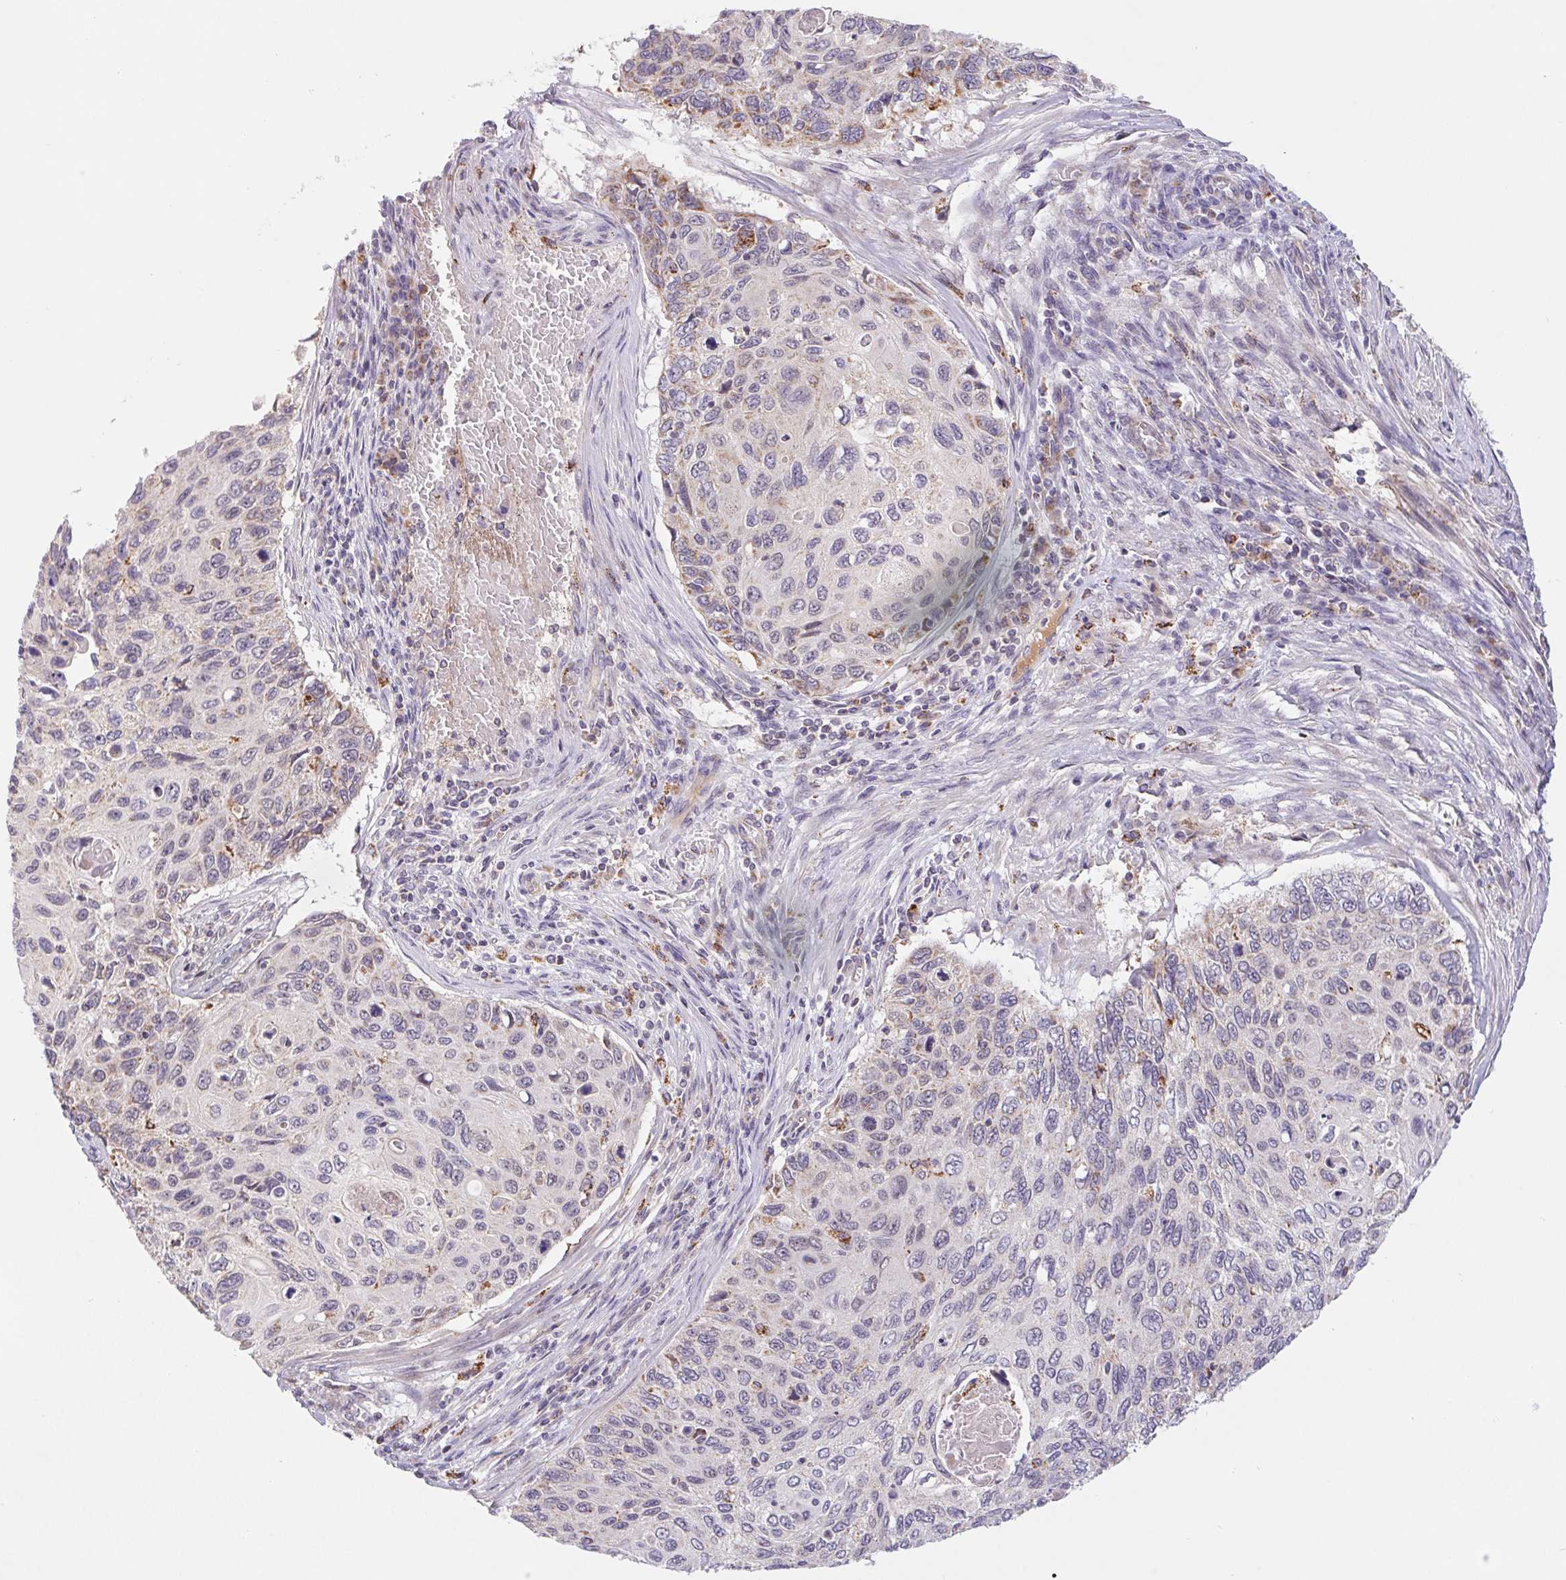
{"staining": {"intensity": "negative", "quantity": "none", "location": "none"}, "tissue": "cervical cancer", "cell_type": "Tumor cells", "image_type": "cancer", "snomed": [{"axis": "morphology", "description": "Squamous cell carcinoma, NOS"}, {"axis": "topography", "description": "Cervix"}], "caption": "This image is of cervical squamous cell carcinoma stained with immunohistochemistry (IHC) to label a protein in brown with the nuclei are counter-stained blue. There is no positivity in tumor cells.", "gene": "EMC6", "patient": {"sex": "female", "age": 70}}